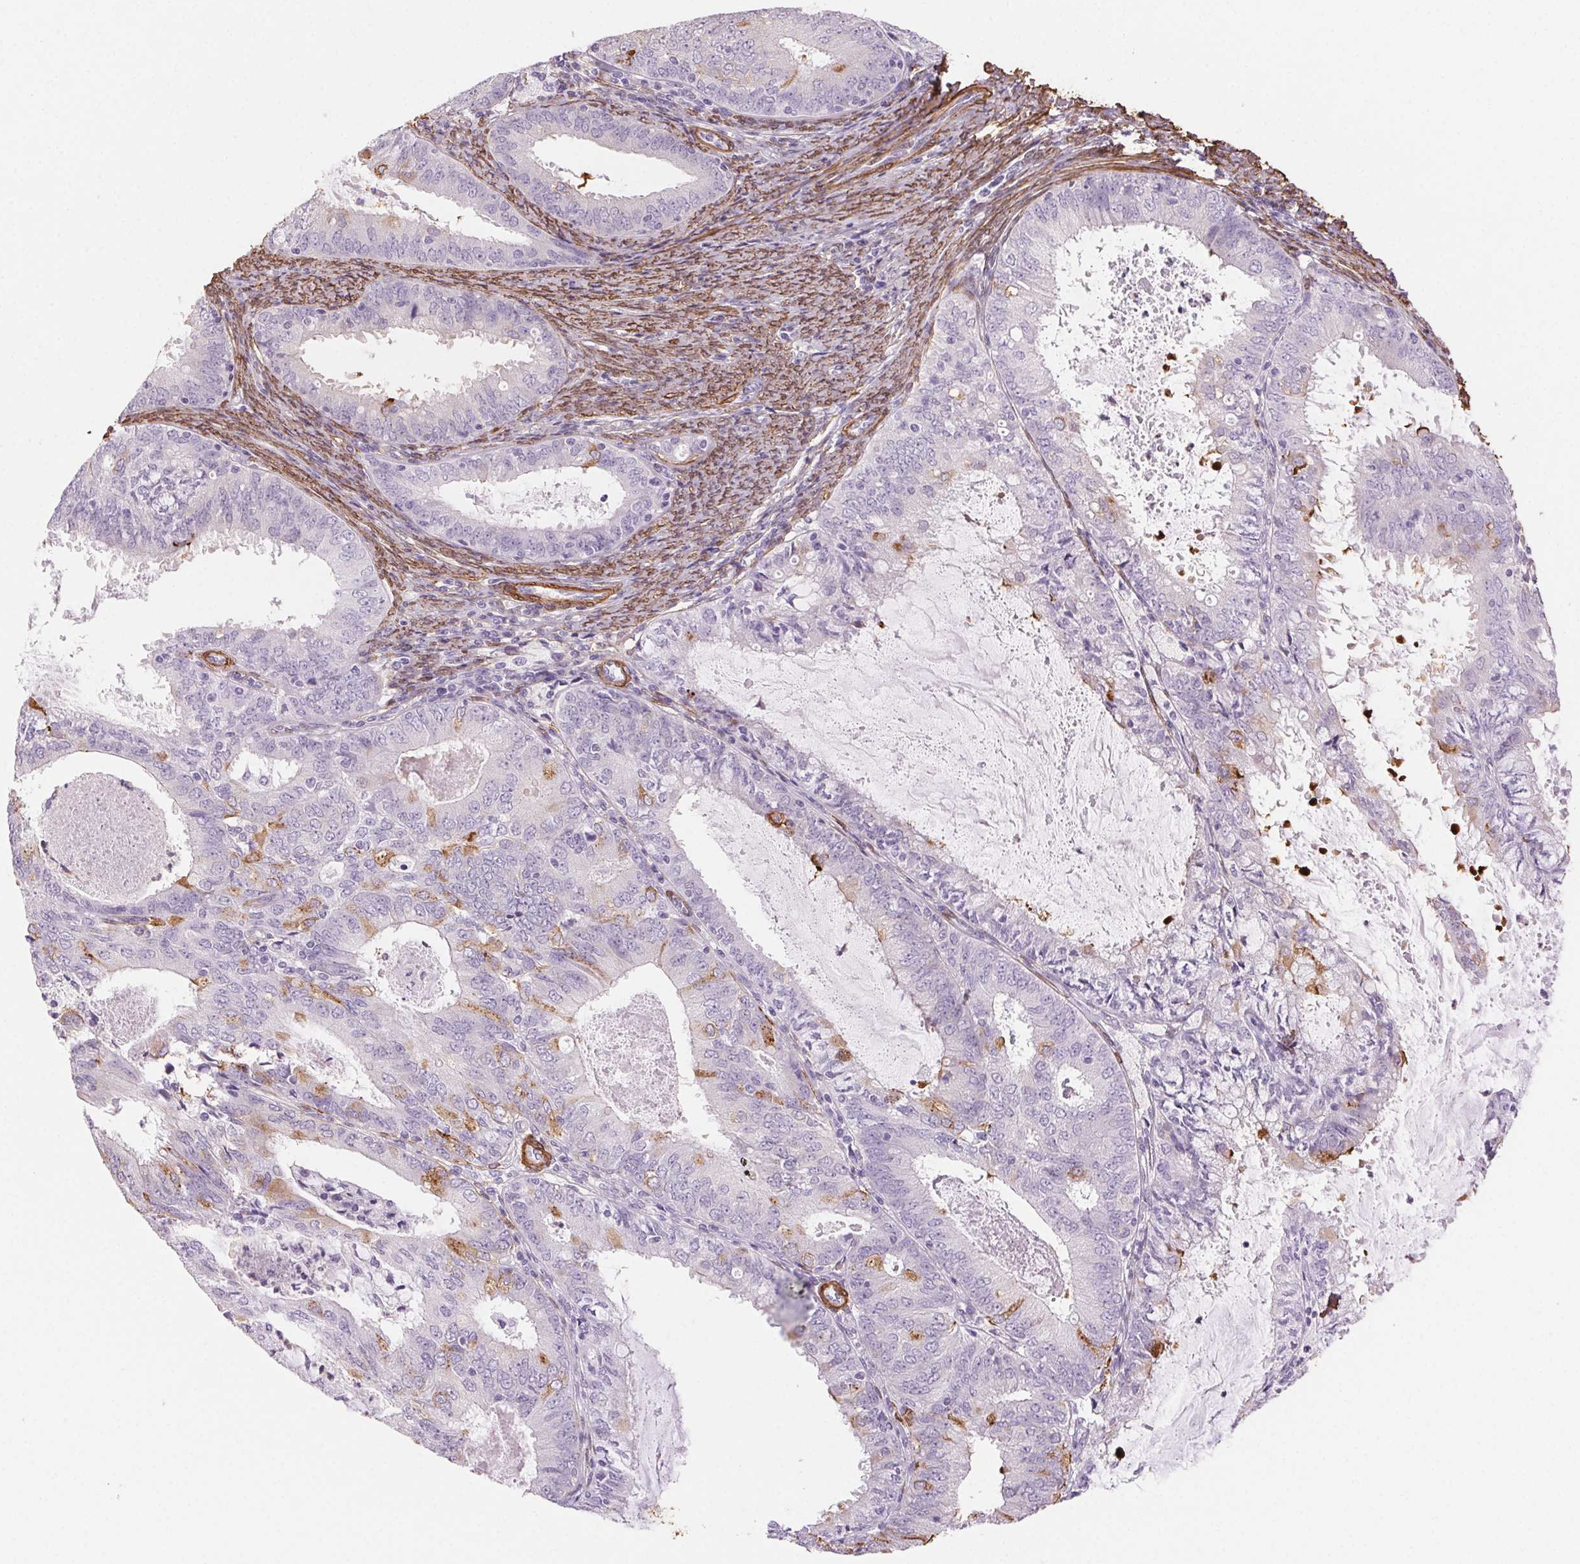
{"staining": {"intensity": "moderate", "quantity": "<25%", "location": "cytoplasmic/membranous"}, "tissue": "endometrial cancer", "cell_type": "Tumor cells", "image_type": "cancer", "snomed": [{"axis": "morphology", "description": "Adenocarcinoma, NOS"}, {"axis": "topography", "description": "Endometrium"}], "caption": "Adenocarcinoma (endometrial) was stained to show a protein in brown. There is low levels of moderate cytoplasmic/membranous staining in approximately <25% of tumor cells. Nuclei are stained in blue.", "gene": "GPX8", "patient": {"sex": "female", "age": 57}}